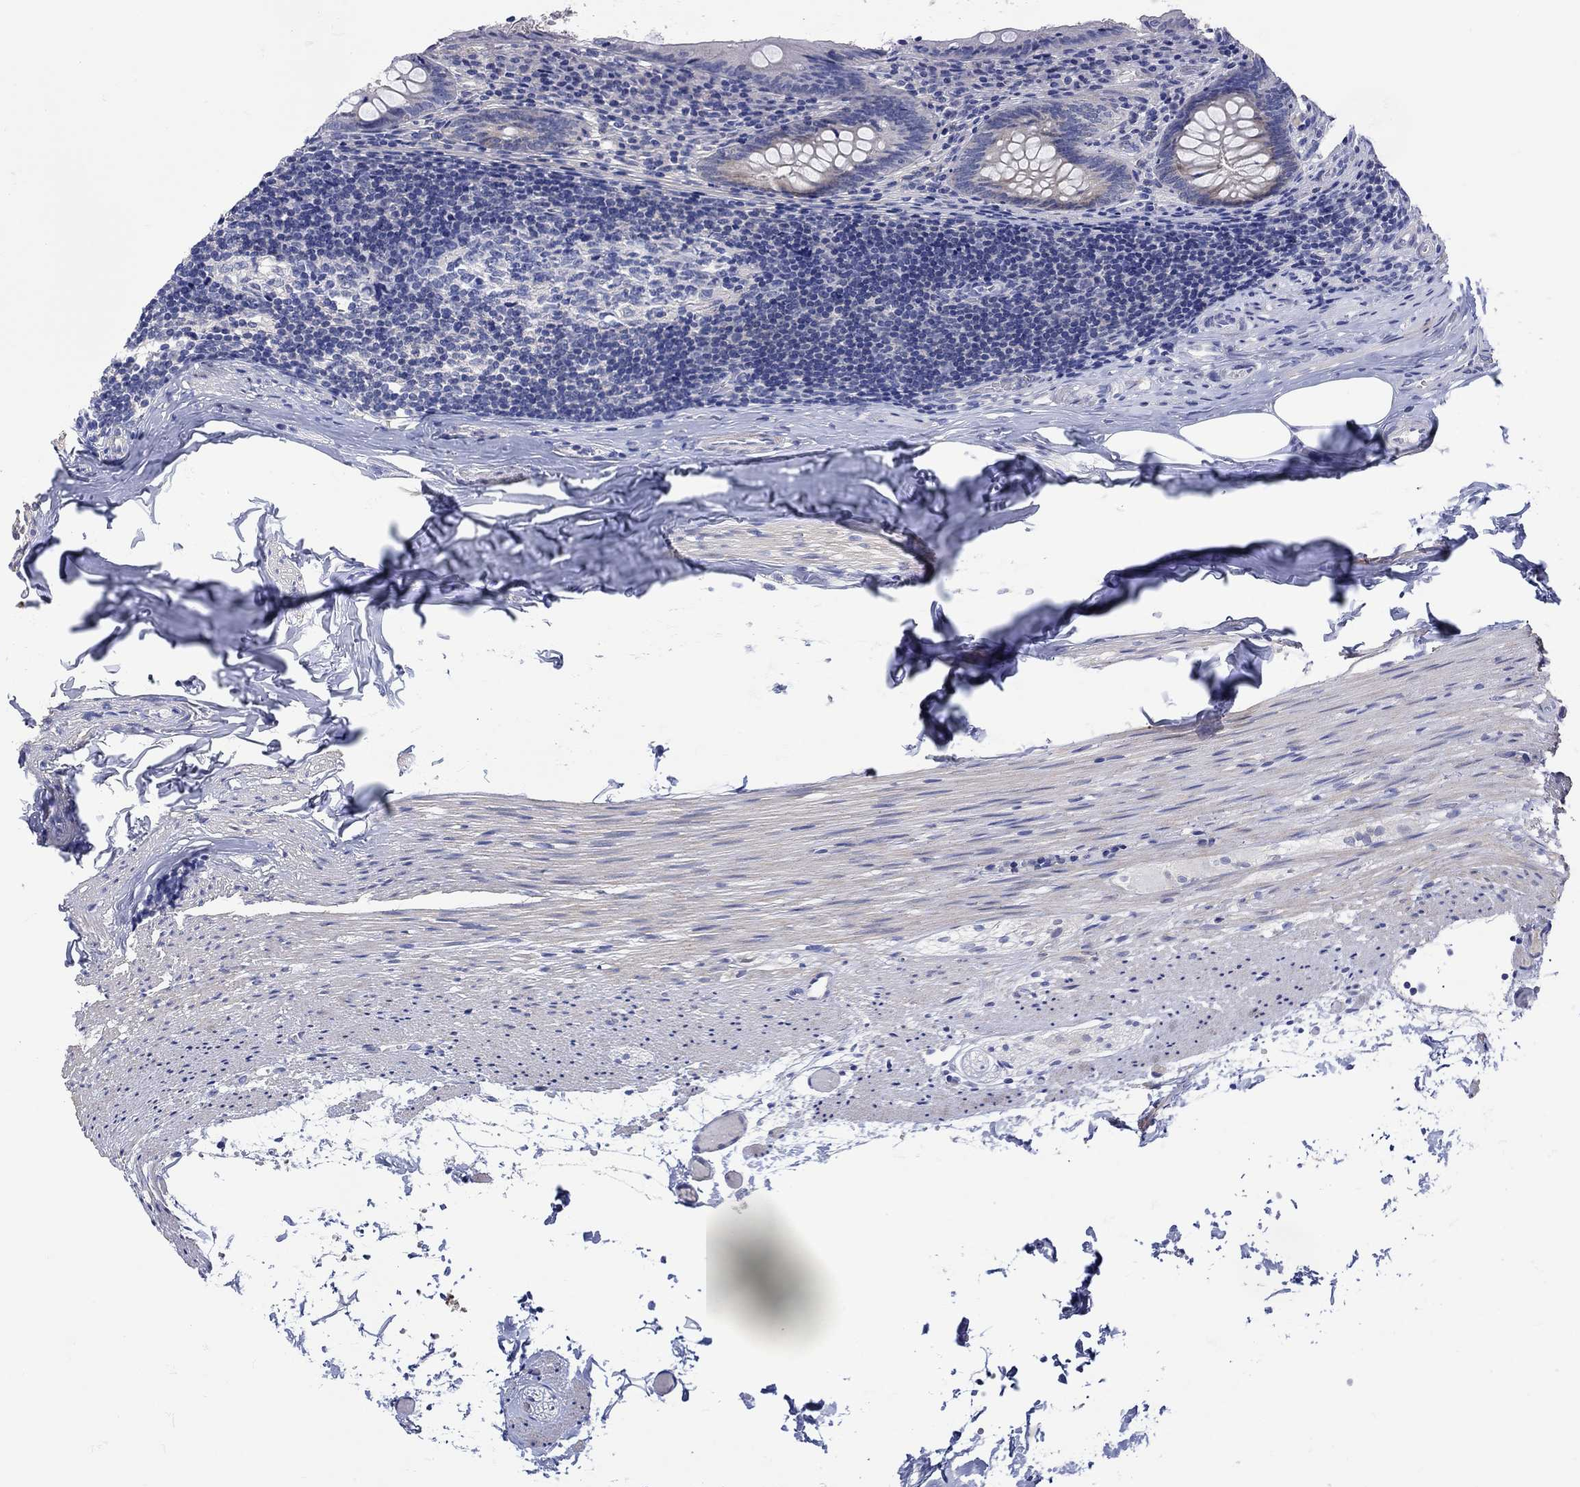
{"staining": {"intensity": "negative", "quantity": "none", "location": "none"}, "tissue": "appendix", "cell_type": "Glandular cells", "image_type": "normal", "snomed": [{"axis": "morphology", "description": "Normal tissue, NOS"}, {"axis": "topography", "description": "Appendix"}], "caption": "Immunohistochemistry (IHC) of unremarkable appendix demonstrates no staining in glandular cells.", "gene": "MSI1", "patient": {"sex": "female", "age": 23}}